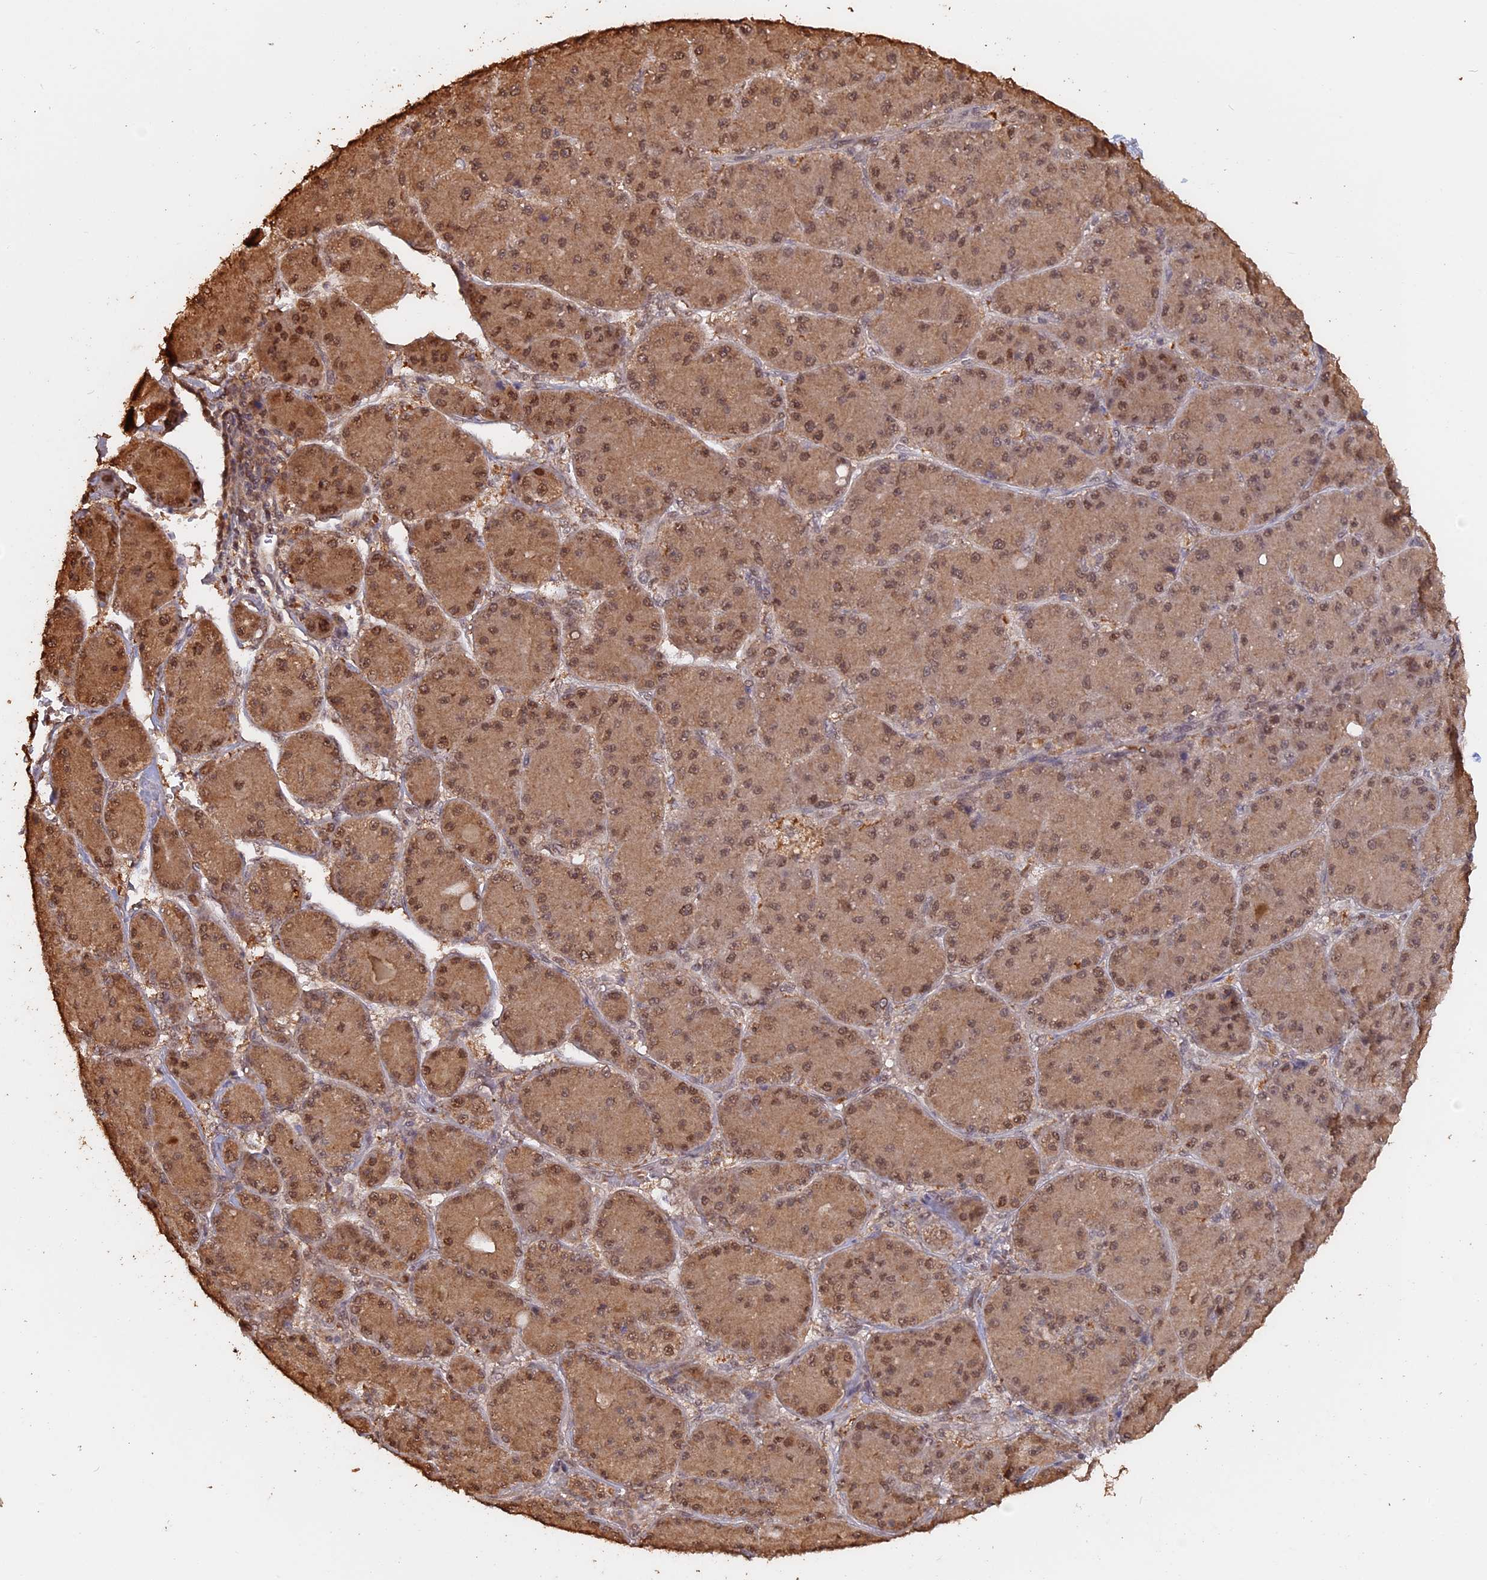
{"staining": {"intensity": "moderate", "quantity": ">75%", "location": "cytoplasmic/membranous,nuclear"}, "tissue": "liver cancer", "cell_type": "Tumor cells", "image_type": "cancer", "snomed": [{"axis": "morphology", "description": "Carcinoma, Hepatocellular, NOS"}, {"axis": "topography", "description": "Liver"}], "caption": "This micrograph demonstrates immunohistochemistry (IHC) staining of liver hepatocellular carcinoma, with medium moderate cytoplasmic/membranous and nuclear positivity in about >75% of tumor cells.", "gene": "PSMC6", "patient": {"sex": "male", "age": 67}}